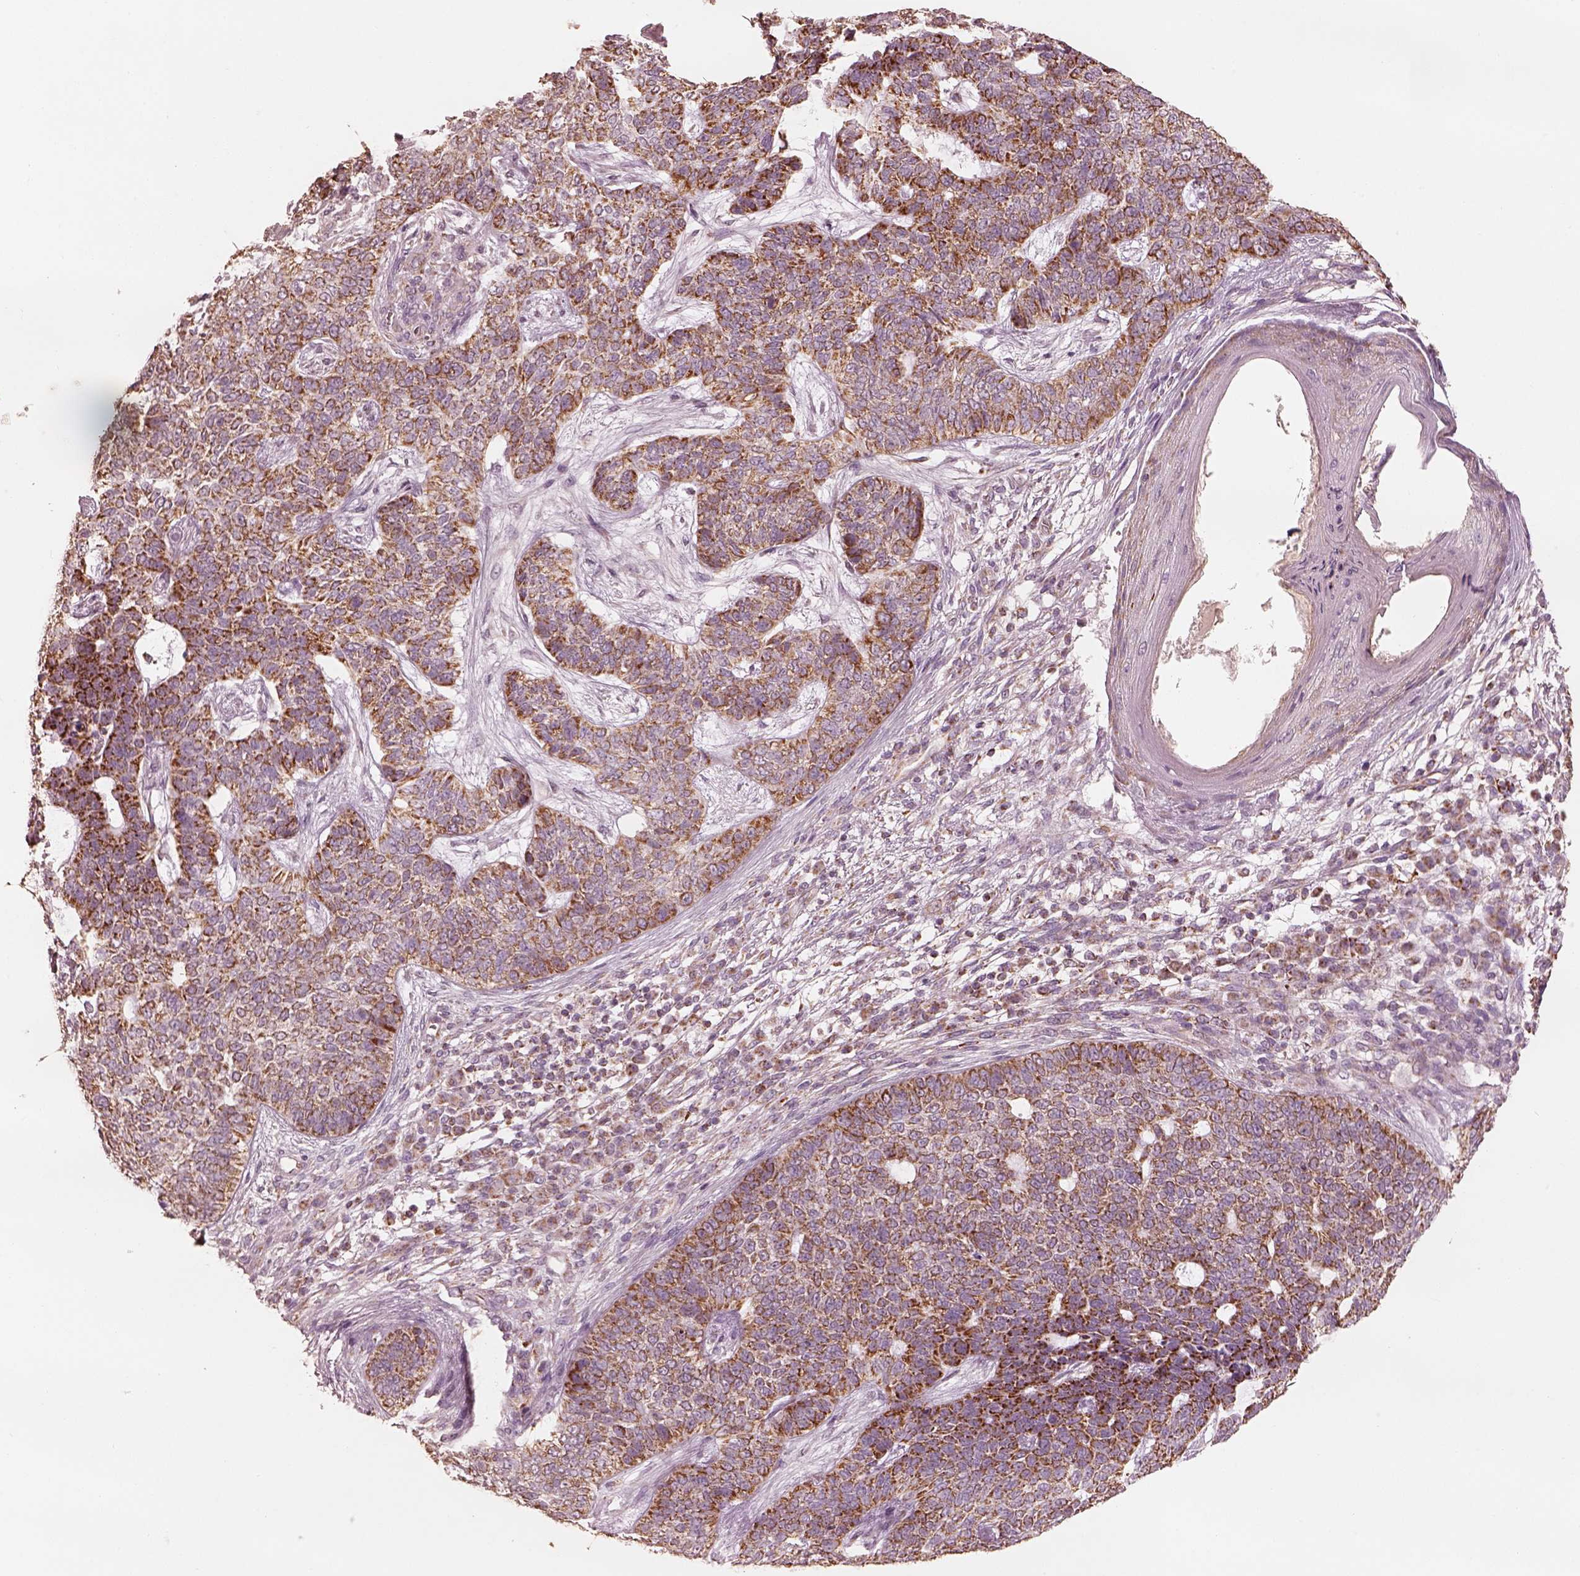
{"staining": {"intensity": "moderate", "quantity": ">75%", "location": "cytoplasmic/membranous"}, "tissue": "skin cancer", "cell_type": "Tumor cells", "image_type": "cancer", "snomed": [{"axis": "morphology", "description": "Basal cell carcinoma"}, {"axis": "topography", "description": "Skin"}], "caption": "Brown immunohistochemical staining in human skin cancer displays moderate cytoplasmic/membranous positivity in approximately >75% of tumor cells.", "gene": "ENTPD6", "patient": {"sex": "female", "age": 69}}